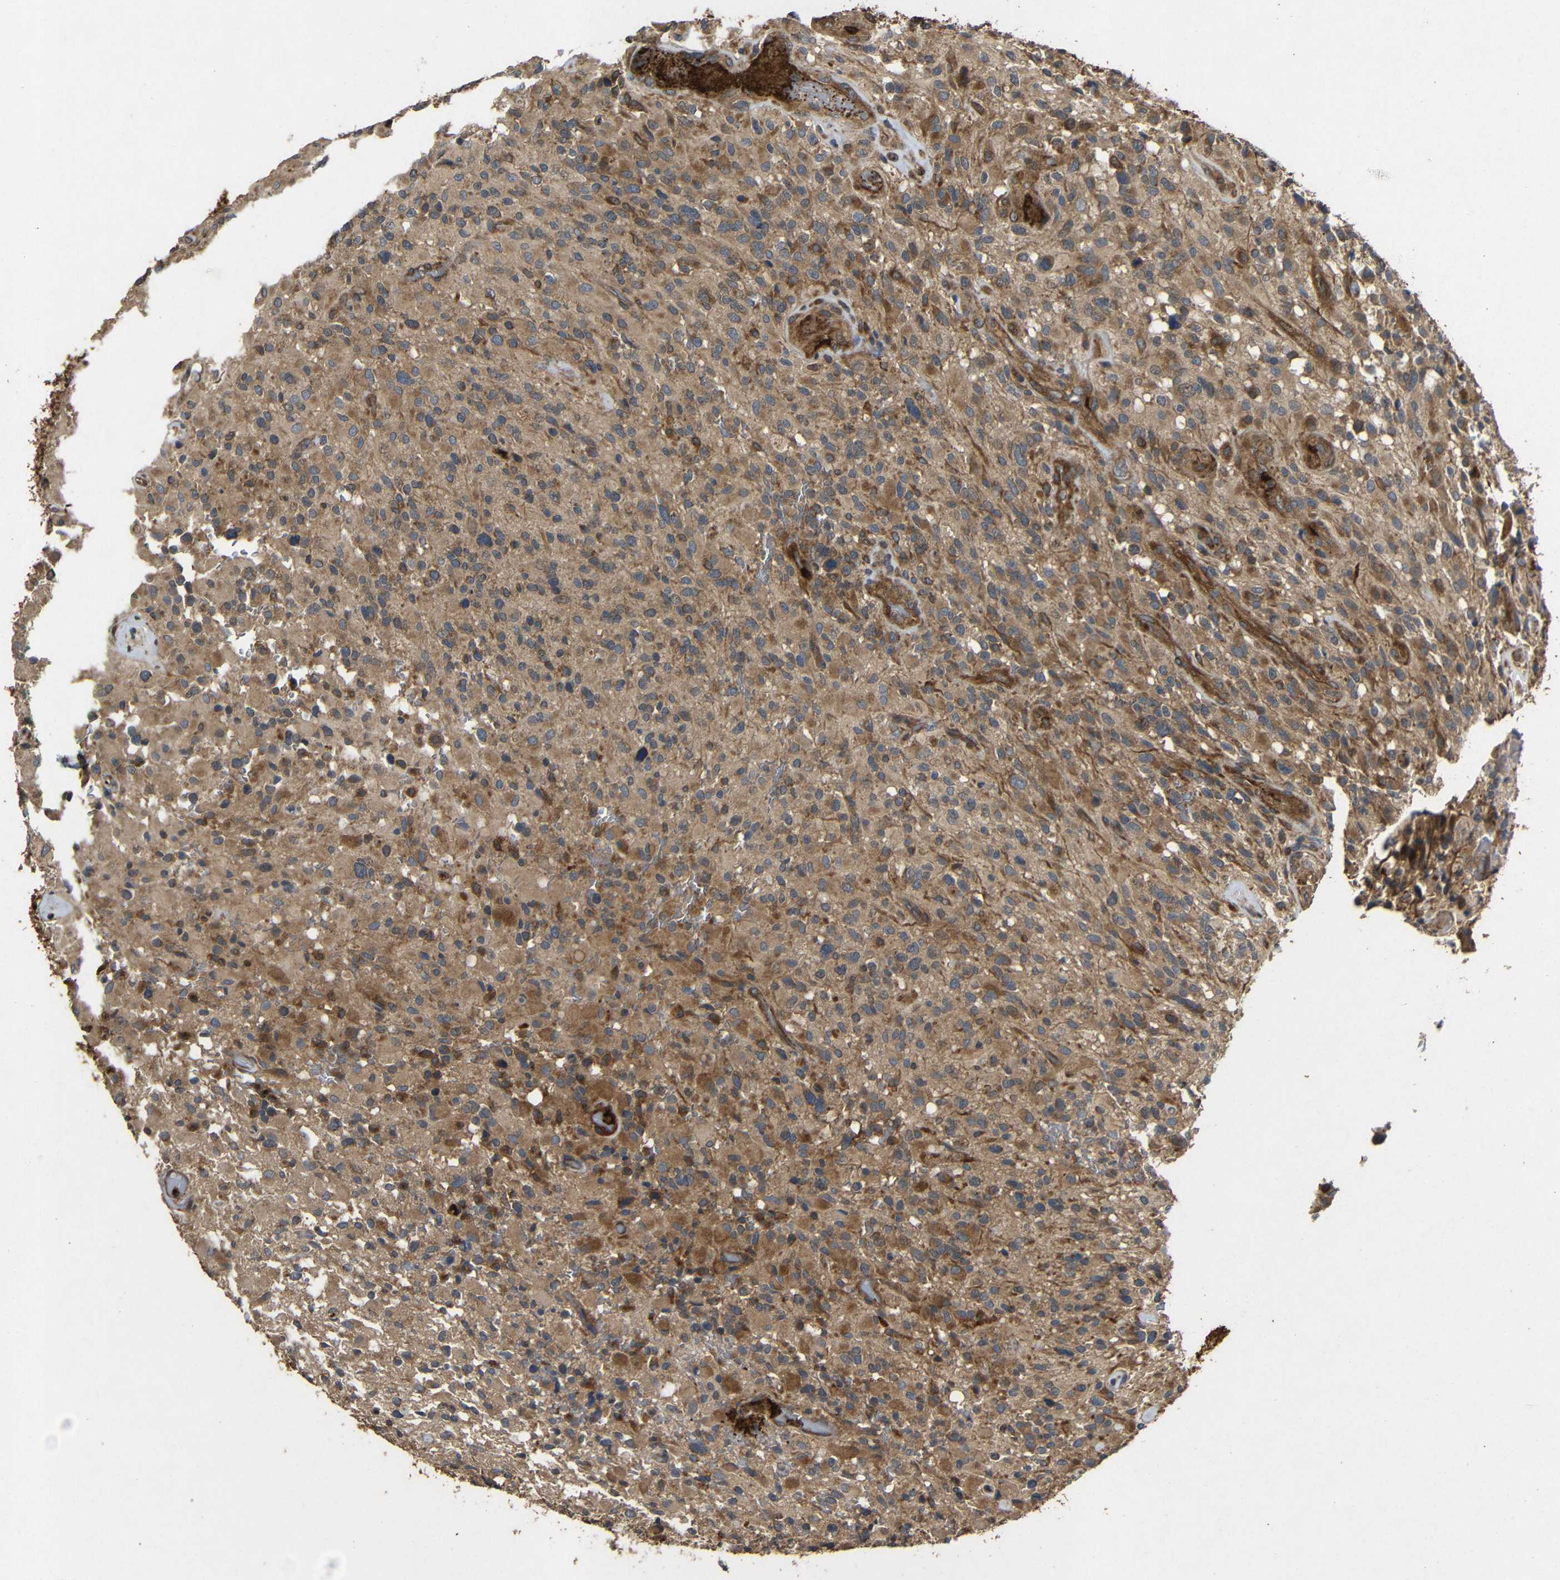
{"staining": {"intensity": "moderate", "quantity": ">75%", "location": "cytoplasmic/membranous"}, "tissue": "glioma", "cell_type": "Tumor cells", "image_type": "cancer", "snomed": [{"axis": "morphology", "description": "Glioma, malignant, High grade"}, {"axis": "topography", "description": "Brain"}], "caption": "Immunohistochemistry photomicrograph of neoplastic tissue: glioma stained using immunohistochemistry (IHC) displays medium levels of moderate protein expression localized specifically in the cytoplasmic/membranous of tumor cells, appearing as a cytoplasmic/membranous brown color.", "gene": "EIF2S1", "patient": {"sex": "male", "age": 71}}